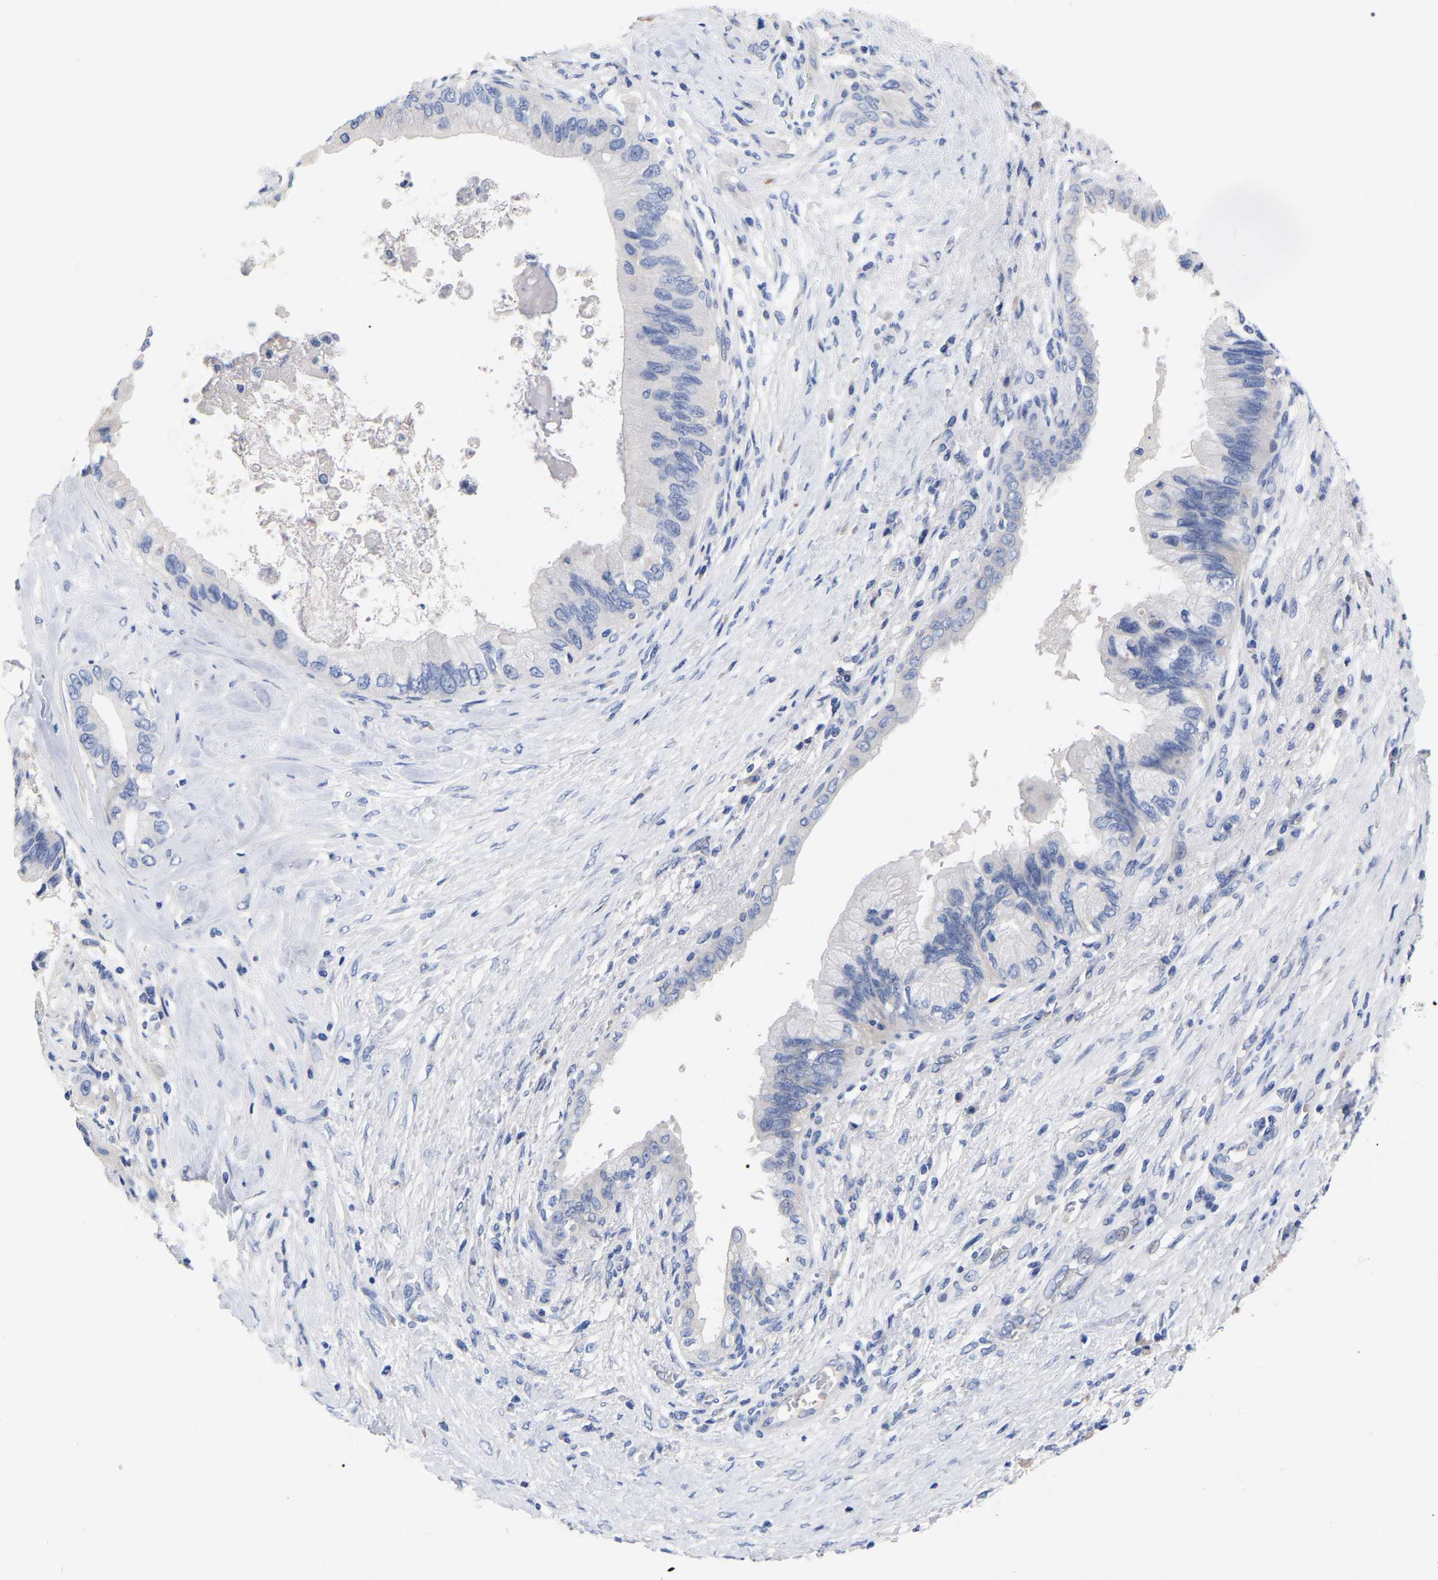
{"staining": {"intensity": "negative", "quantity": "none", "location": "none"}, "tissue": "pancreatic cancer", "cell_type": "Tumor cells", "image_type": "cancer", "snomed": [{"axis": "morphology", "description": "Adenocarcinoma, NOS"}, {"axis": "topography", "description": "Pancreas"}], "caption": "IHC photomicrograph of human pancreatic adenocarcinoma stained for a protein (brown), which reveals no staining in tumor cells. The staining is performed using DAB (3,3'-diaminobenzidine) brown chromogen with nuclei counter-stained in using hematoxylin.", "gene": "HAPLN1", "patient": {"sex": "female", "age": 73}}